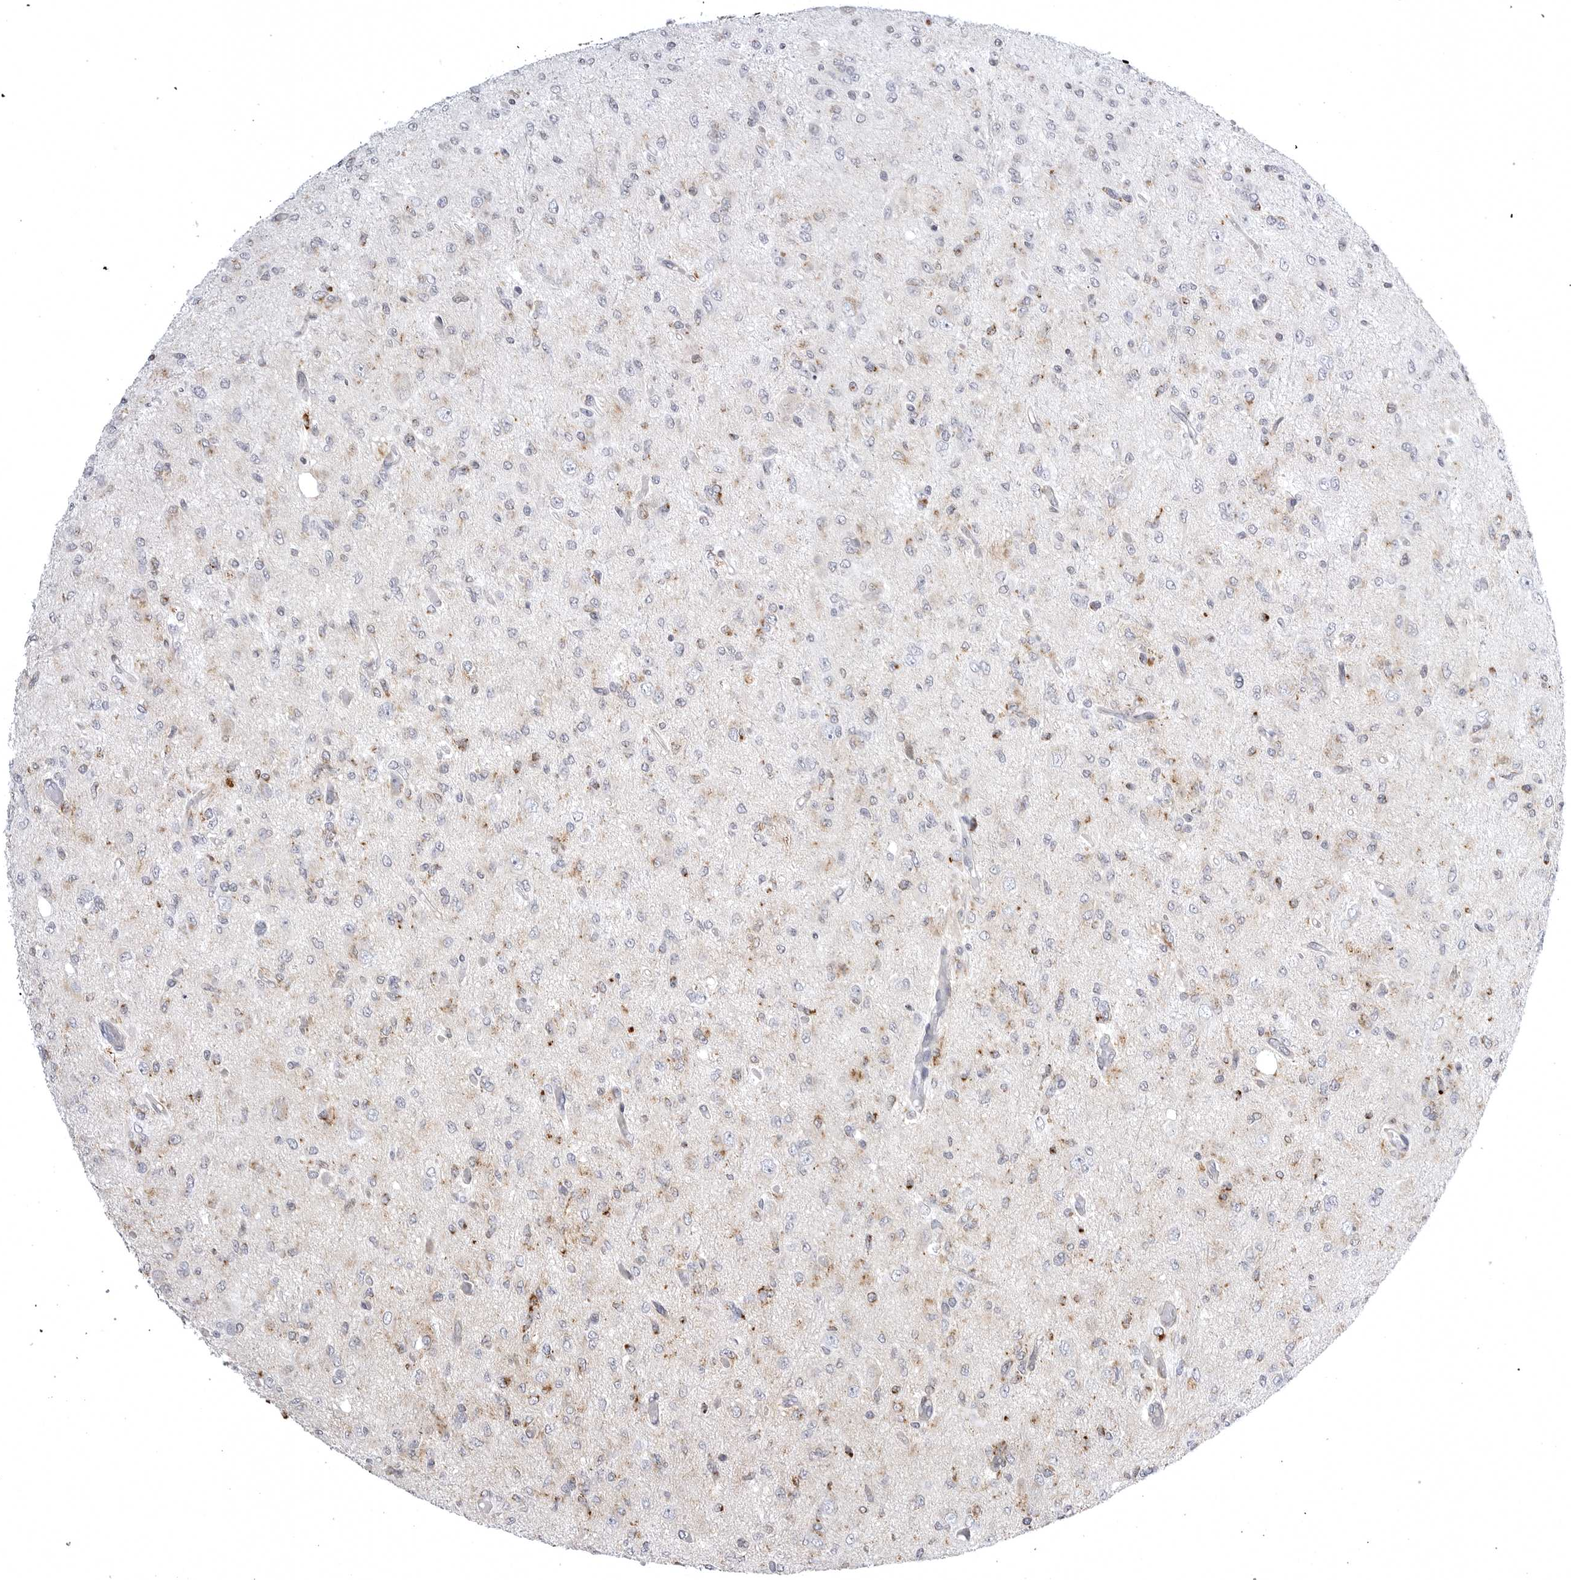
{"staining": {"intensity": "negative", "quantity": "none", "location": "none"}, "tissue": "glioma", "cell_type": "Tumor cells", "image_type": "cancer", "snomed": [{"axis": "morphology", "description": "Glioma, malignant, High grade"}, {"axis": "topography", "description": "Brain"}], "caption": "A micrograph of human high-grade glioma (malignant) is negative for staining in tumor cells.", "gene": "TUFM", "patient": {"sex": "female", "age": 59}}